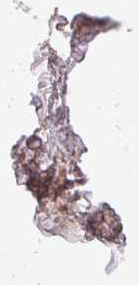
{"staining": {"intensity": "negative", "quantity": "none", "location": "none"}, "tissue": "breast", "cell_type": "Adipocytes", "image_type": "normal", "snomed": [{"axis": "morphology", "description": "Normal tissue, NOS"}, {"axis": "topography", "description": "Breast"}], "caption": "This micrograph is of normal breast stained with IHC to label a protein in brown with the nuclei are counter-stained blue. There is no staining in adipocytes.", "gene": "PRPF38B", "patient": {"sex": "female", "age": 23}}